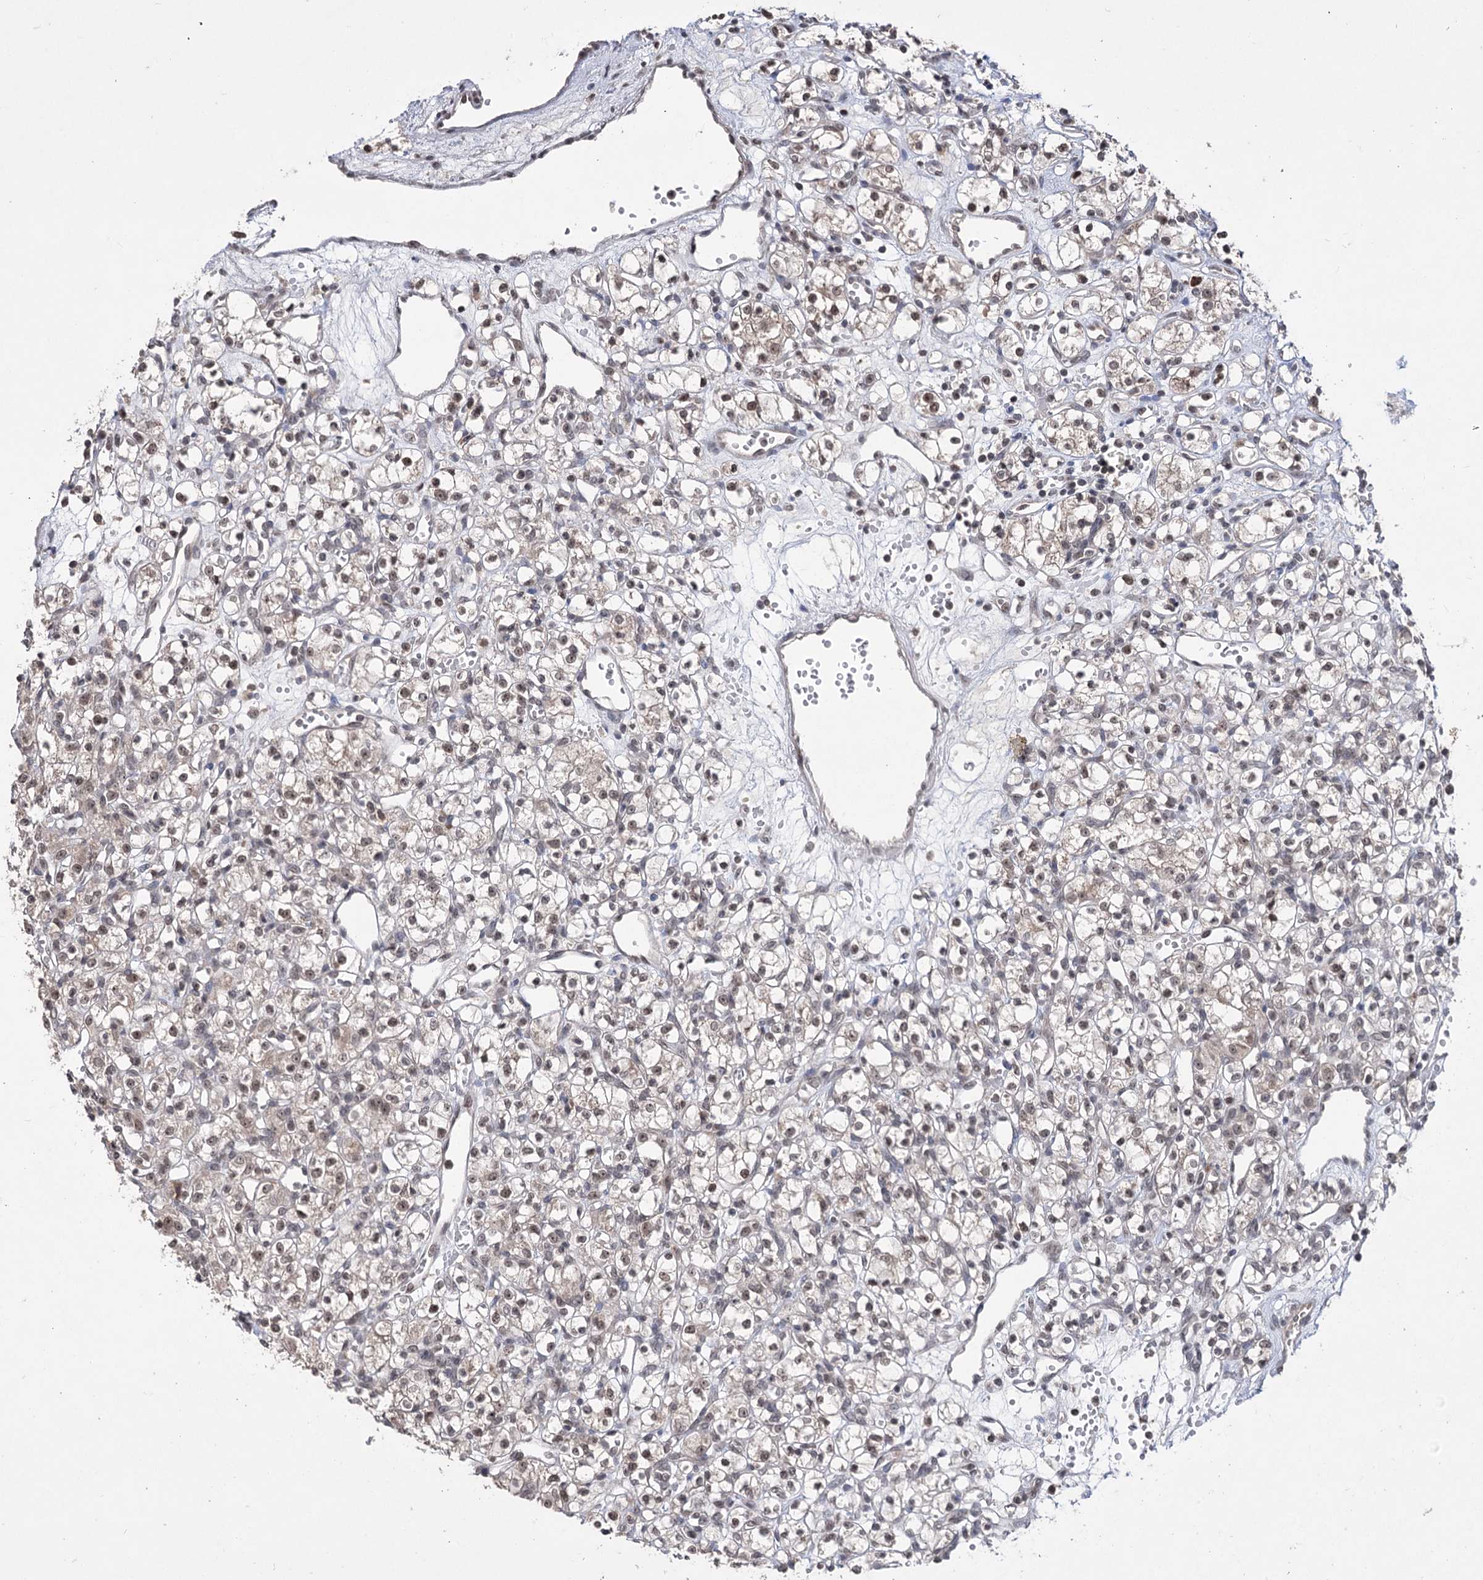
{"staining": {"intensity": "weak", "quantity": "25%-75%", "location": "nuclear"}, "tissue": "renal cancer", "cell_type": "Tumor cells", "image_type": "cancer", "snomed": [{"axis": "morphology", "description": "Adenocarcinoma, NOS"}, {"axis": "topography", "description": "Kidney"}], "caption": "Renal cancer (adenocarcinoma) tissue displays weak nuclear staining in approximately 25%-75% of tumor cells", "gene": "VGLL4", "patient": {"sex": "female", "age": 59}}